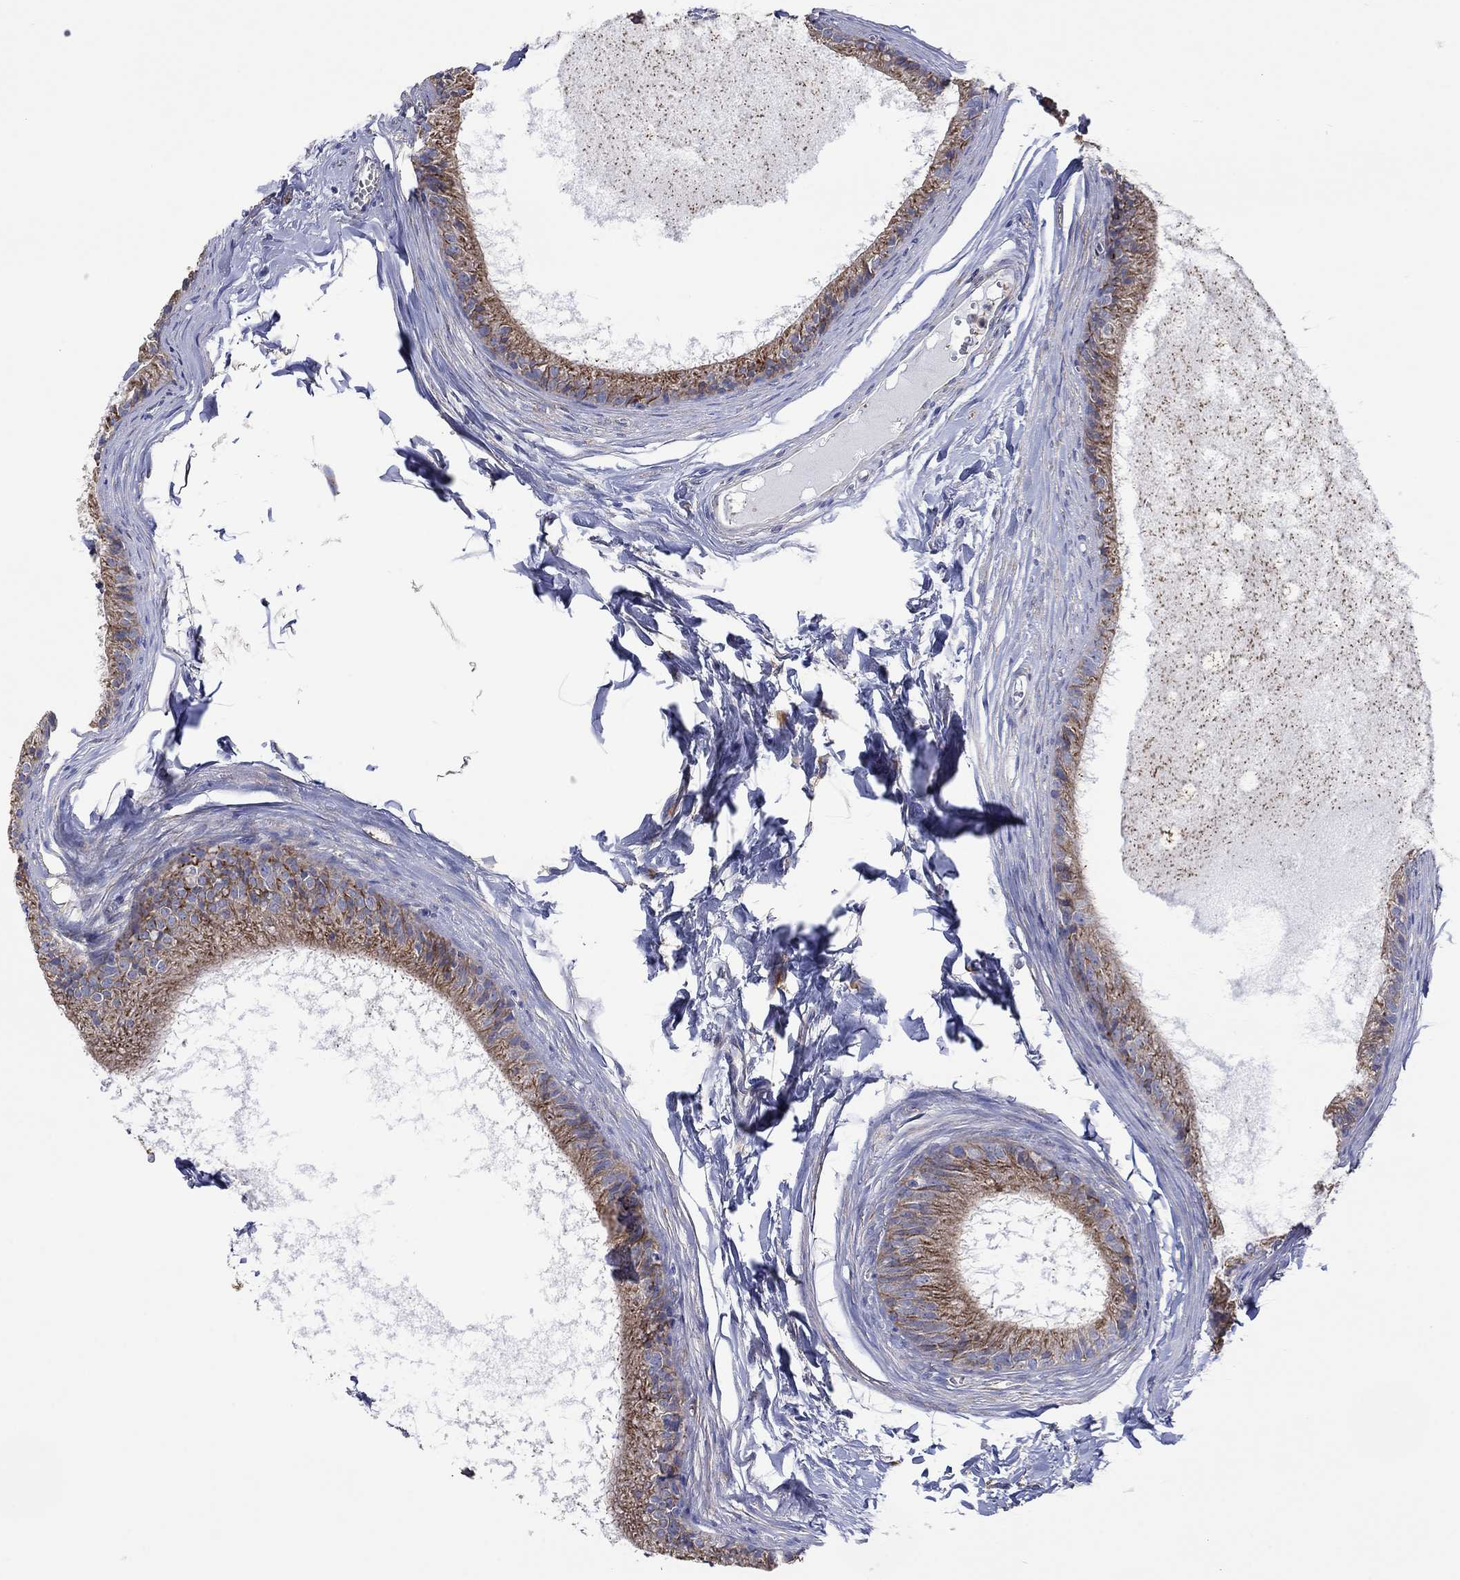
{"staining": {"intensity": "moderate", "quantity": "25%-75%", "location": "cytoplasmic/membranous"}, "tissue": "epididymis", "cell_type": "Glandular cells", "image_type": "normal", "snomed": [{"axis": "morphology", "description": "Normal tissue, NOS"}, {"axis": "topography", "description": "Epididymis"}], "caption": "Moderate cytoplasmic/membranous positivity for a protein is identified in approximately 25%-75% of glandular cells of normal epididymis using immunohistochemistry.", "gene": "TPRN", "patient": {"sex": "male", "age": 51}}